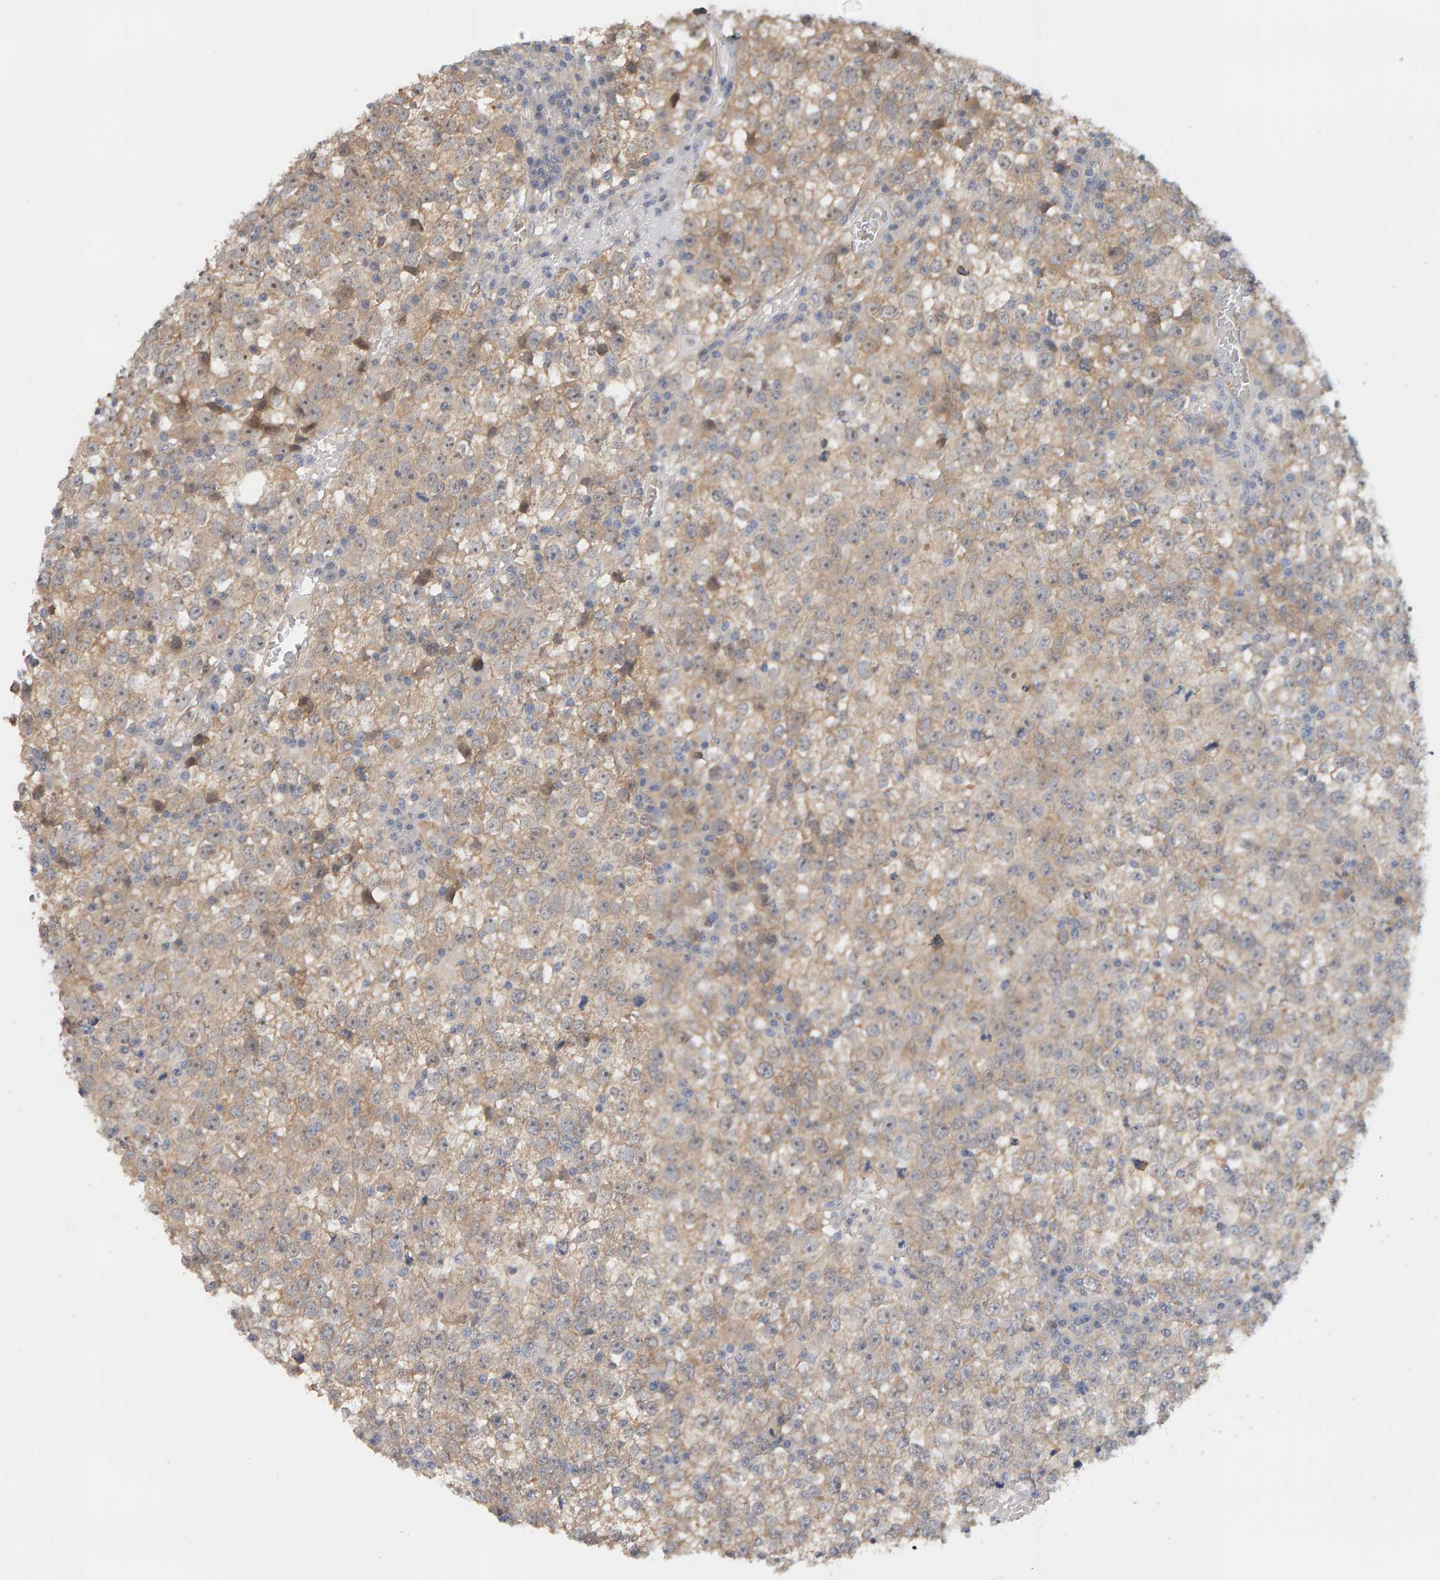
{"staining": {"intensity": "weak", "quantity": "25%-75%", "location": "cytoplasmic/membranous,nuclear"}, "tissue": "testis cancer", "cell_type": "Tumor cells", "image_type": "cancer", "snomed": [{"axis": "morphology", "description": "Seminoma, NOS"}, {"axis": "topography", "description": "Testis"}], "caption": "High-power microscopy captured an IHC photomicrograph of testis seminoma, revealing weak cytoplasmic/membranous and nuclear staining in approximately 25%-75% of tumor cells. Using DAB (brown) and hematoxylin (blue) stains, captured at high magnification using brightfield microscopy.", "gene": "PPP1R16A", "patient": {"sex": "male", "age": 65}}